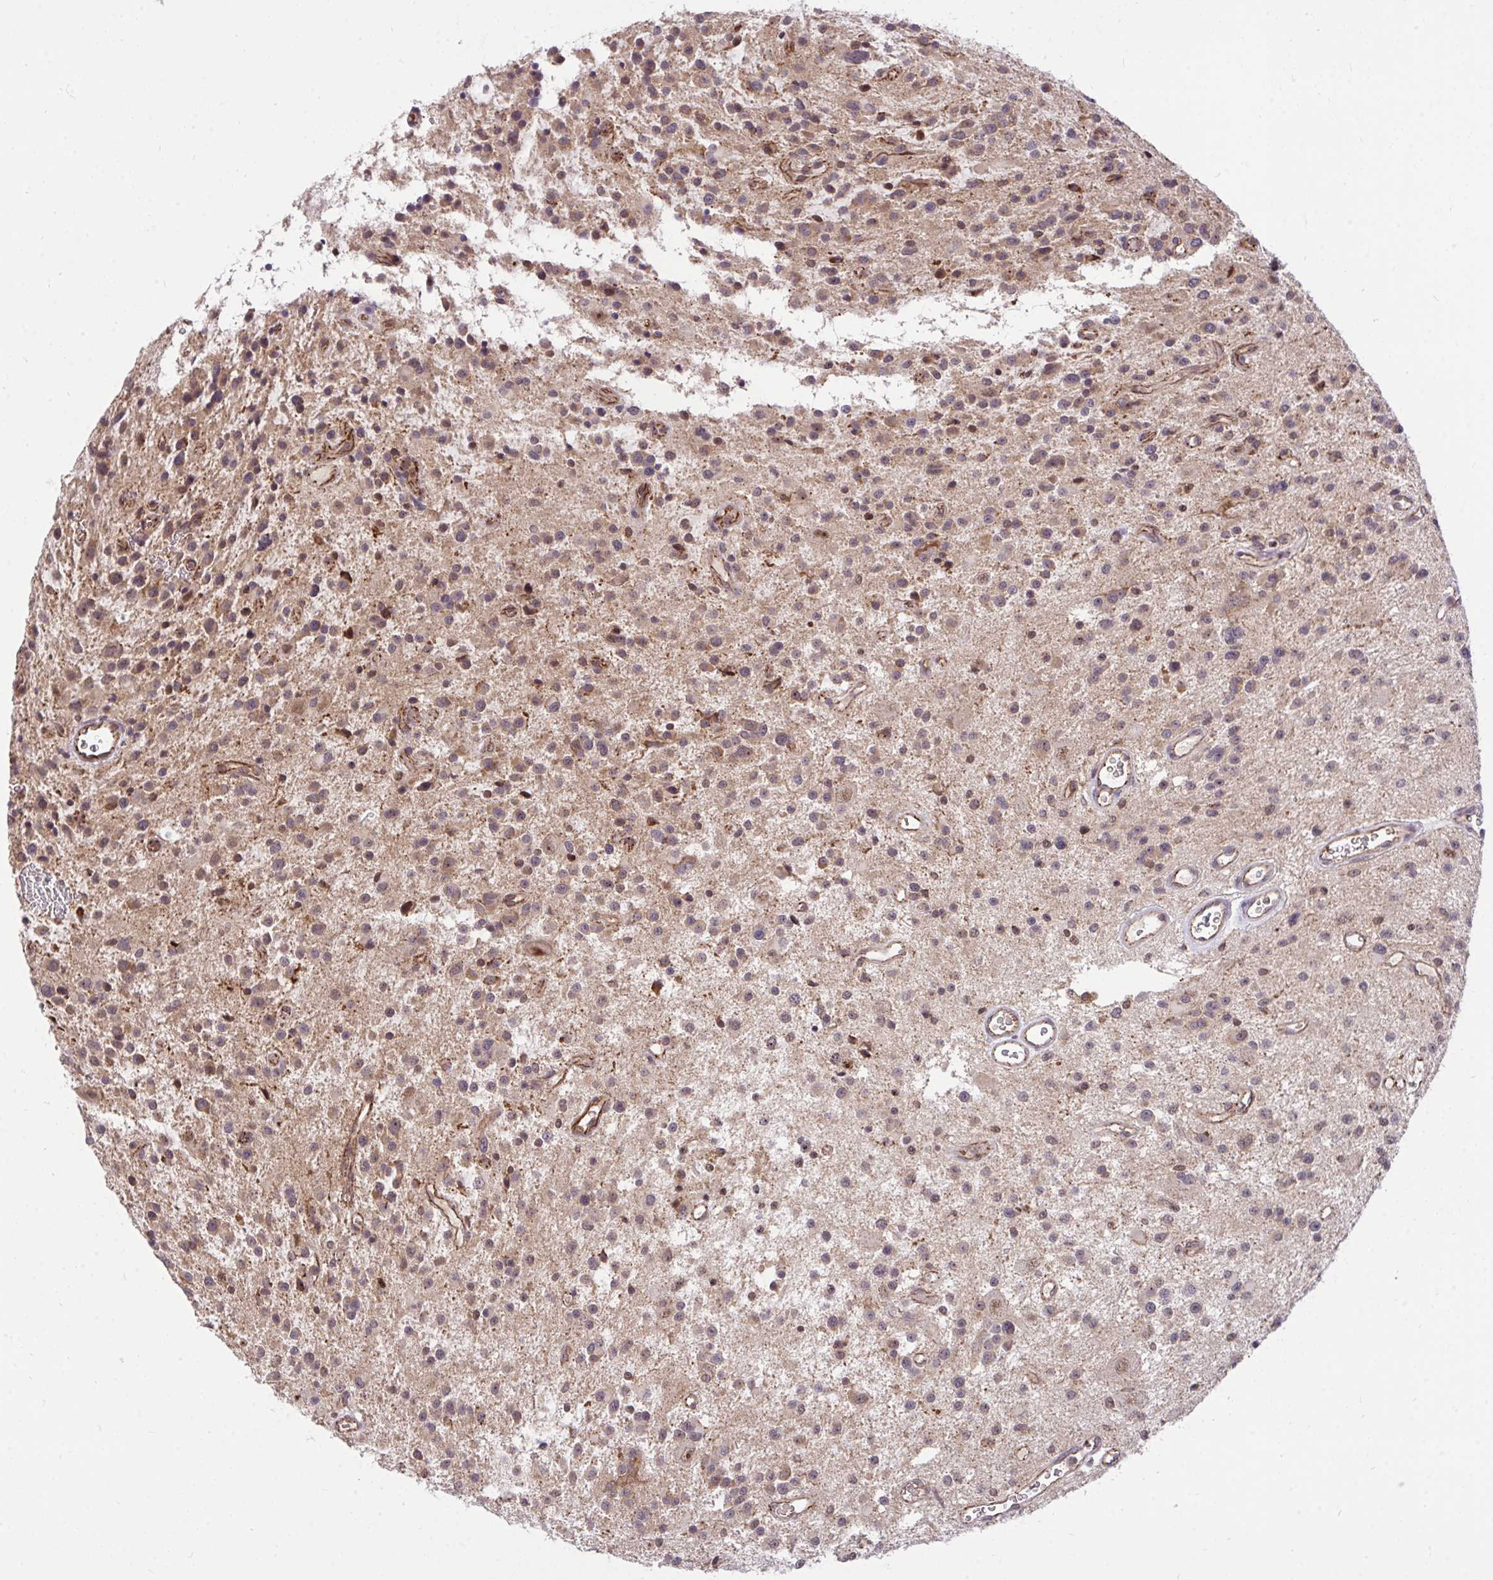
{"staining": {"intensity": "weak", "quantity": "25%-75%", "location": "cytoplasmic/membranous,nuclear"}, "tissue": "glioma", "cell_type": "Tumor cells", "image_type": "cancer", "snomed": [{"axis": "morphology", "description": "Glioma, malignant, Low grade"}, {"axis": "topography", "description": "Brain"}], "caption": "The histopathology image reveals immunohistochemical staining of malignant glioma (low-grade). There is weak cytoplasmic/membranous and nuclear staining is seen in approximately 25%-75% of tumor cells.", "gene": "PPP1CA", "patient": {"sex": "male", "age": 43}}